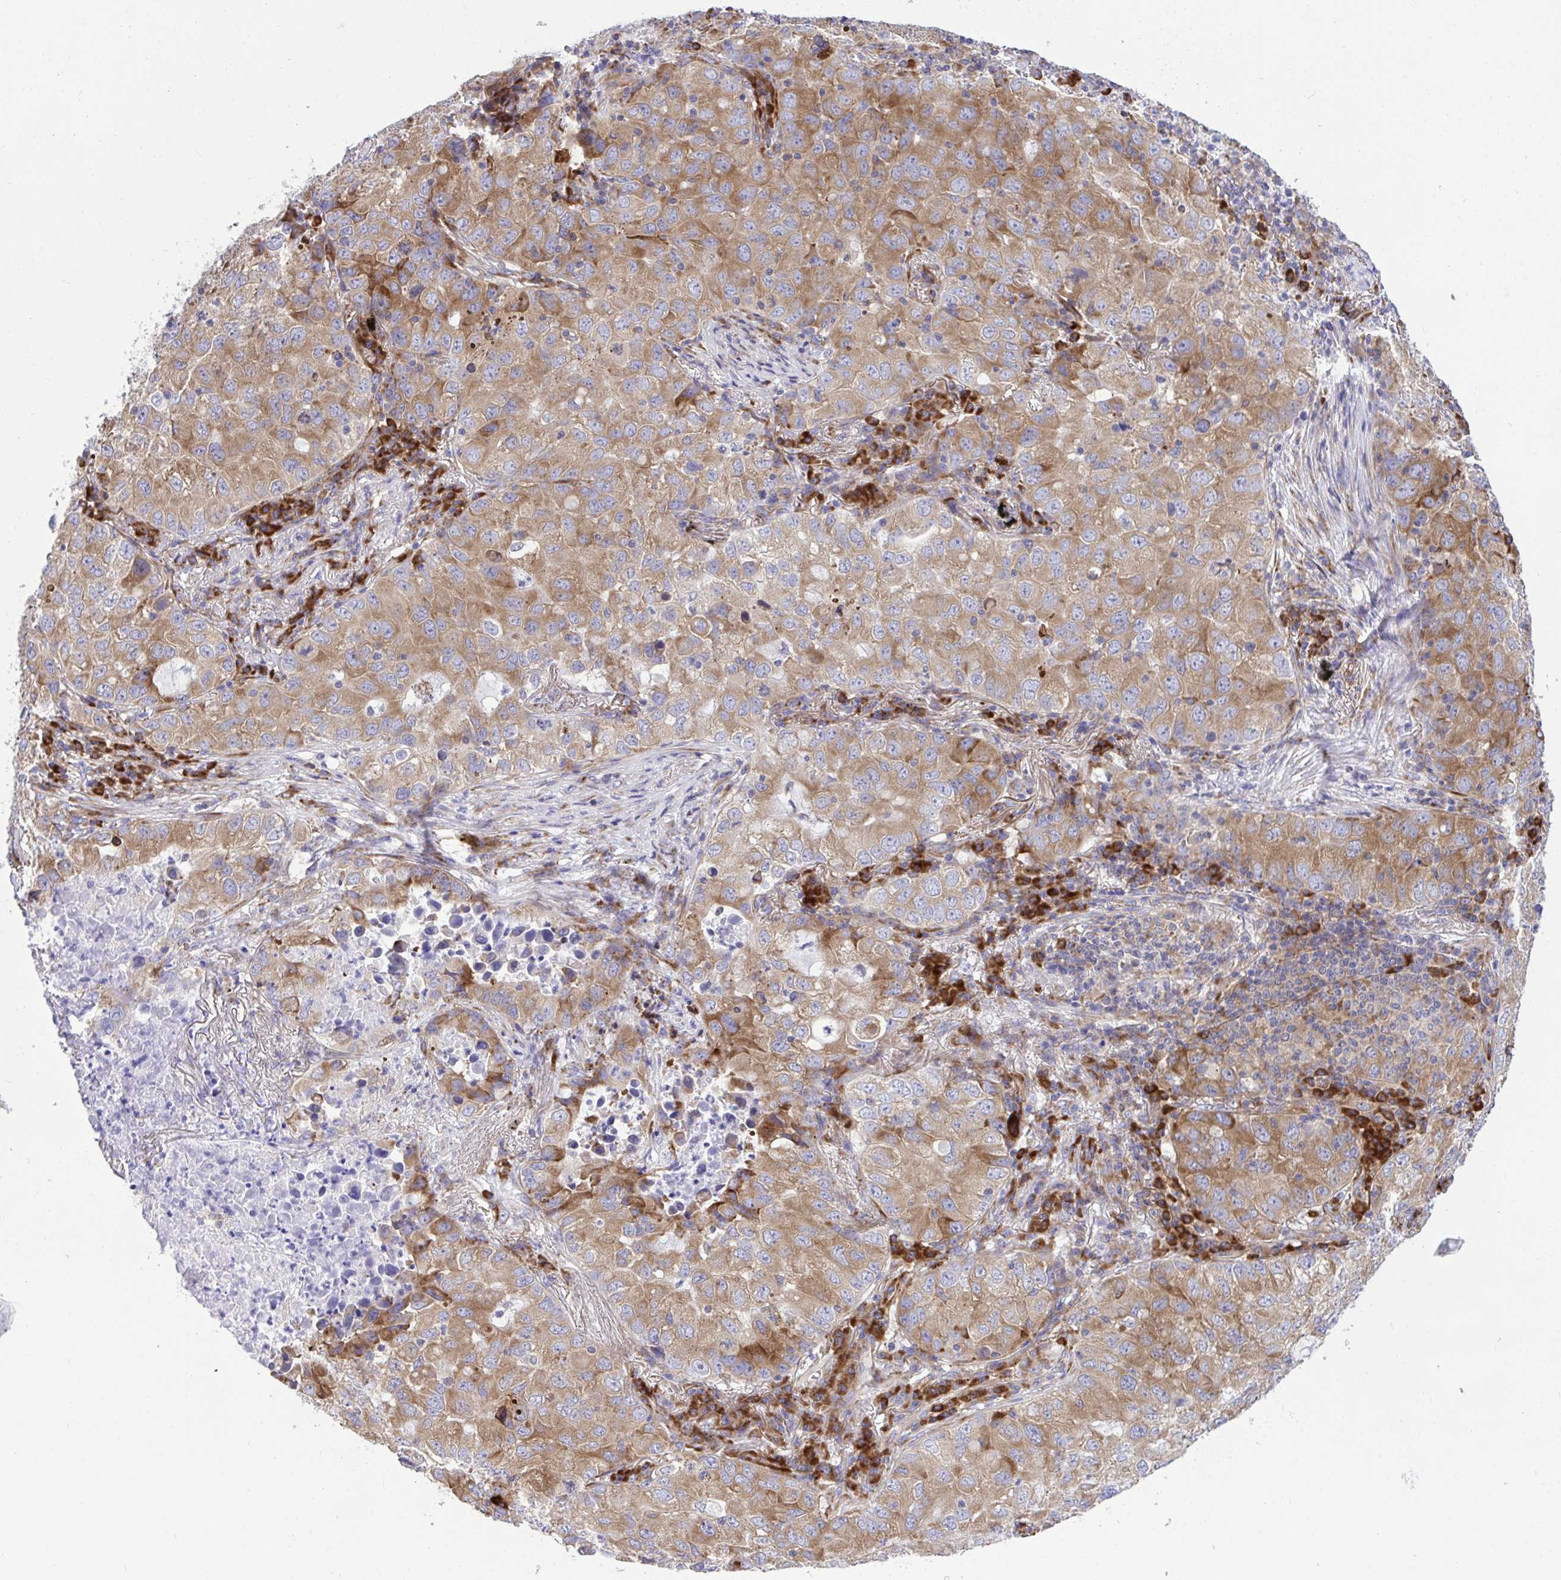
{"staining": {"intensity": "moderate", "quantity": ">75%", "location": "cytoplasmic/membranous"}, "tissue": "lung cancer", "cell_type": "Tumor cells", "image_type": "cancer", "snomed": [{"axis": "morphology", "description": "Normal morphology"}, {"axis": "morphology", "description": "Adenocarcinoma, NOS"}, {"axis": "topography", "description": "Lymph node"}, {"axis": "topography", "description": "Lung"}], "caption": "This histopathology image reveals lung adenocarcinoma stained with immunohistochemistry (IHC) to label a protein in brown. The cytoplasmic/membranous of tumor cells show moderate positivity for the protein. Nuclei are counter-stained blue.", "gene": "RPS15", "patient": {"sex": "female", "age": 51}}